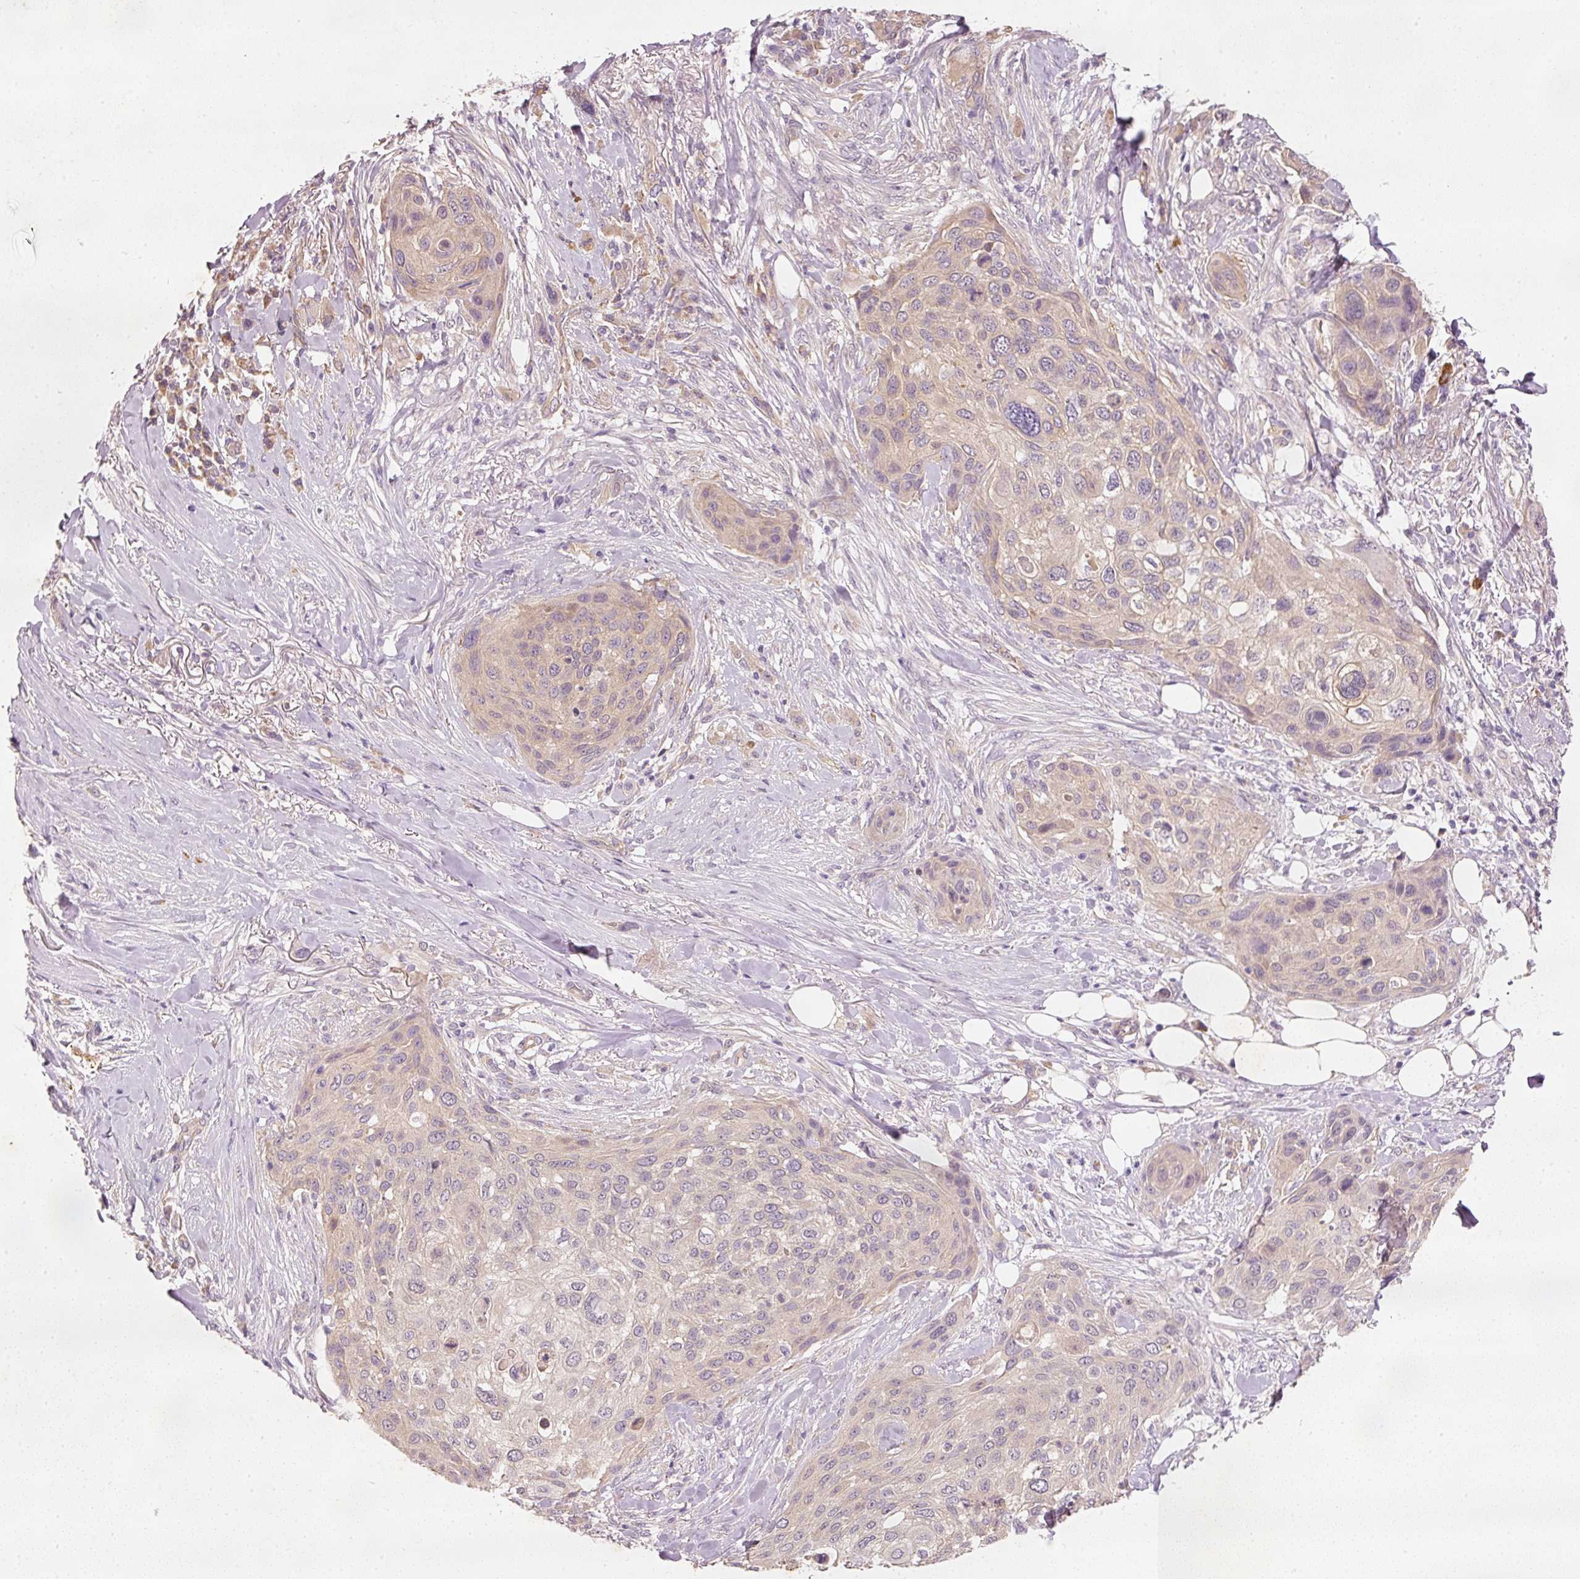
{"staining": {"intensity": "negative", "quantity": "none", "location": "none"}, "tissue": "skin cancer", "cell_type": "Tumor cells", "image_type": "cancer", "snomed": [{"axis": "morphology", "description": "Squamous cell carcinoma, NOS"}, {"axis": "topography", "description": "Skin"}], "caption": "There is no significant expression in tumor cells of skin cancer.", "gene": "RGL2", "patient": {"sex": "female", "age": 87}}